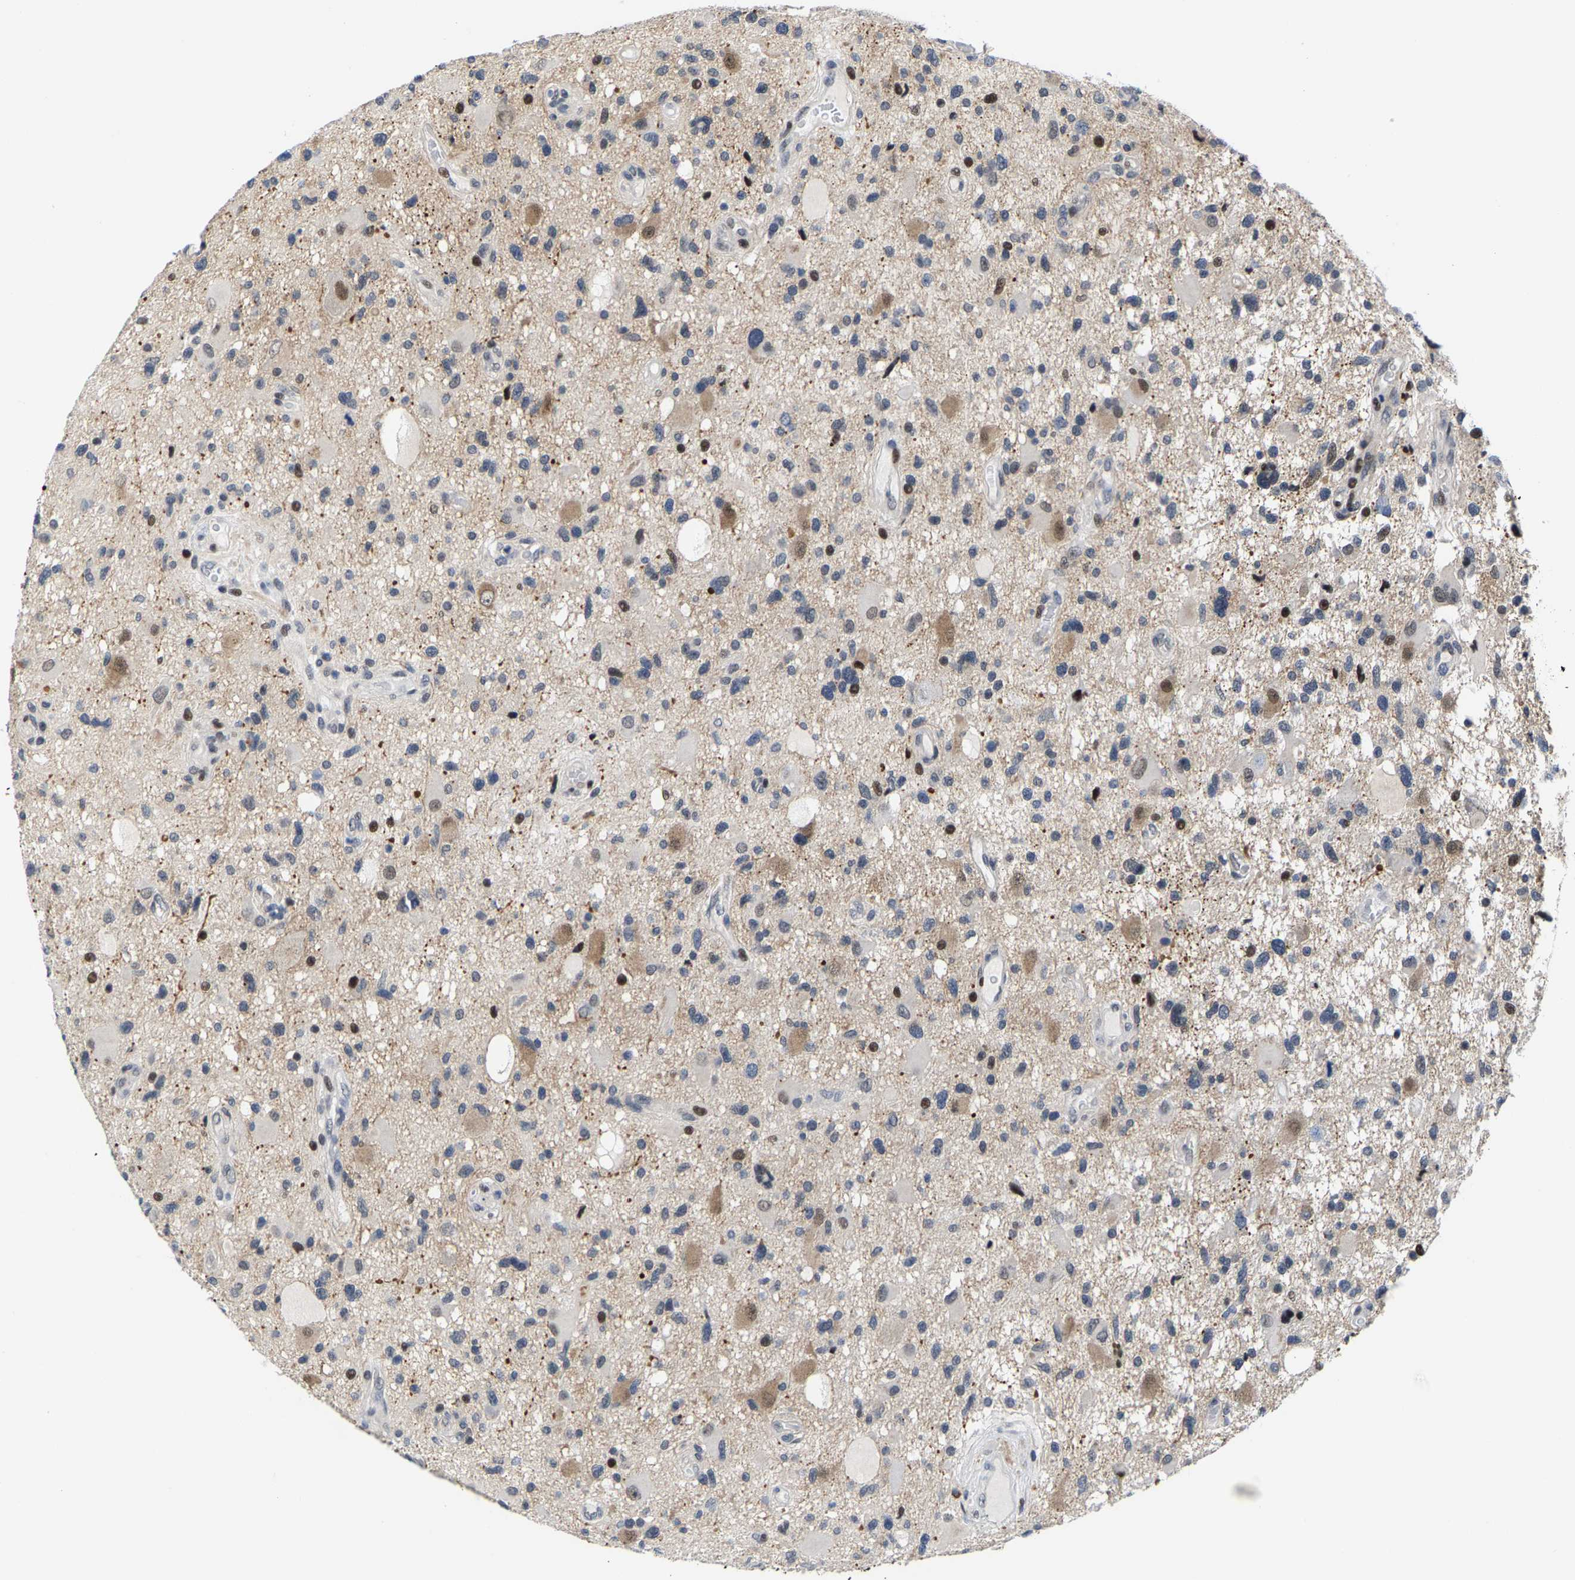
{"staining": {"intensity": "negative", "quantity": "none", "location": "none"}, "tissue": "glioma", "cell_type": "Tumor cells", "image_type": "cancer", "snomed": [{"axis": "morphology", "description": "Glioma, malignant, High grade"}, {"axis": "topography", "description": "Brain"}], "caption": "This is an immunohistochemistry micrograph of human glioma. There is no staining in tumor cells.", "gene": "GTPBP10", "patient": {"sex": "male", "age": 33}}